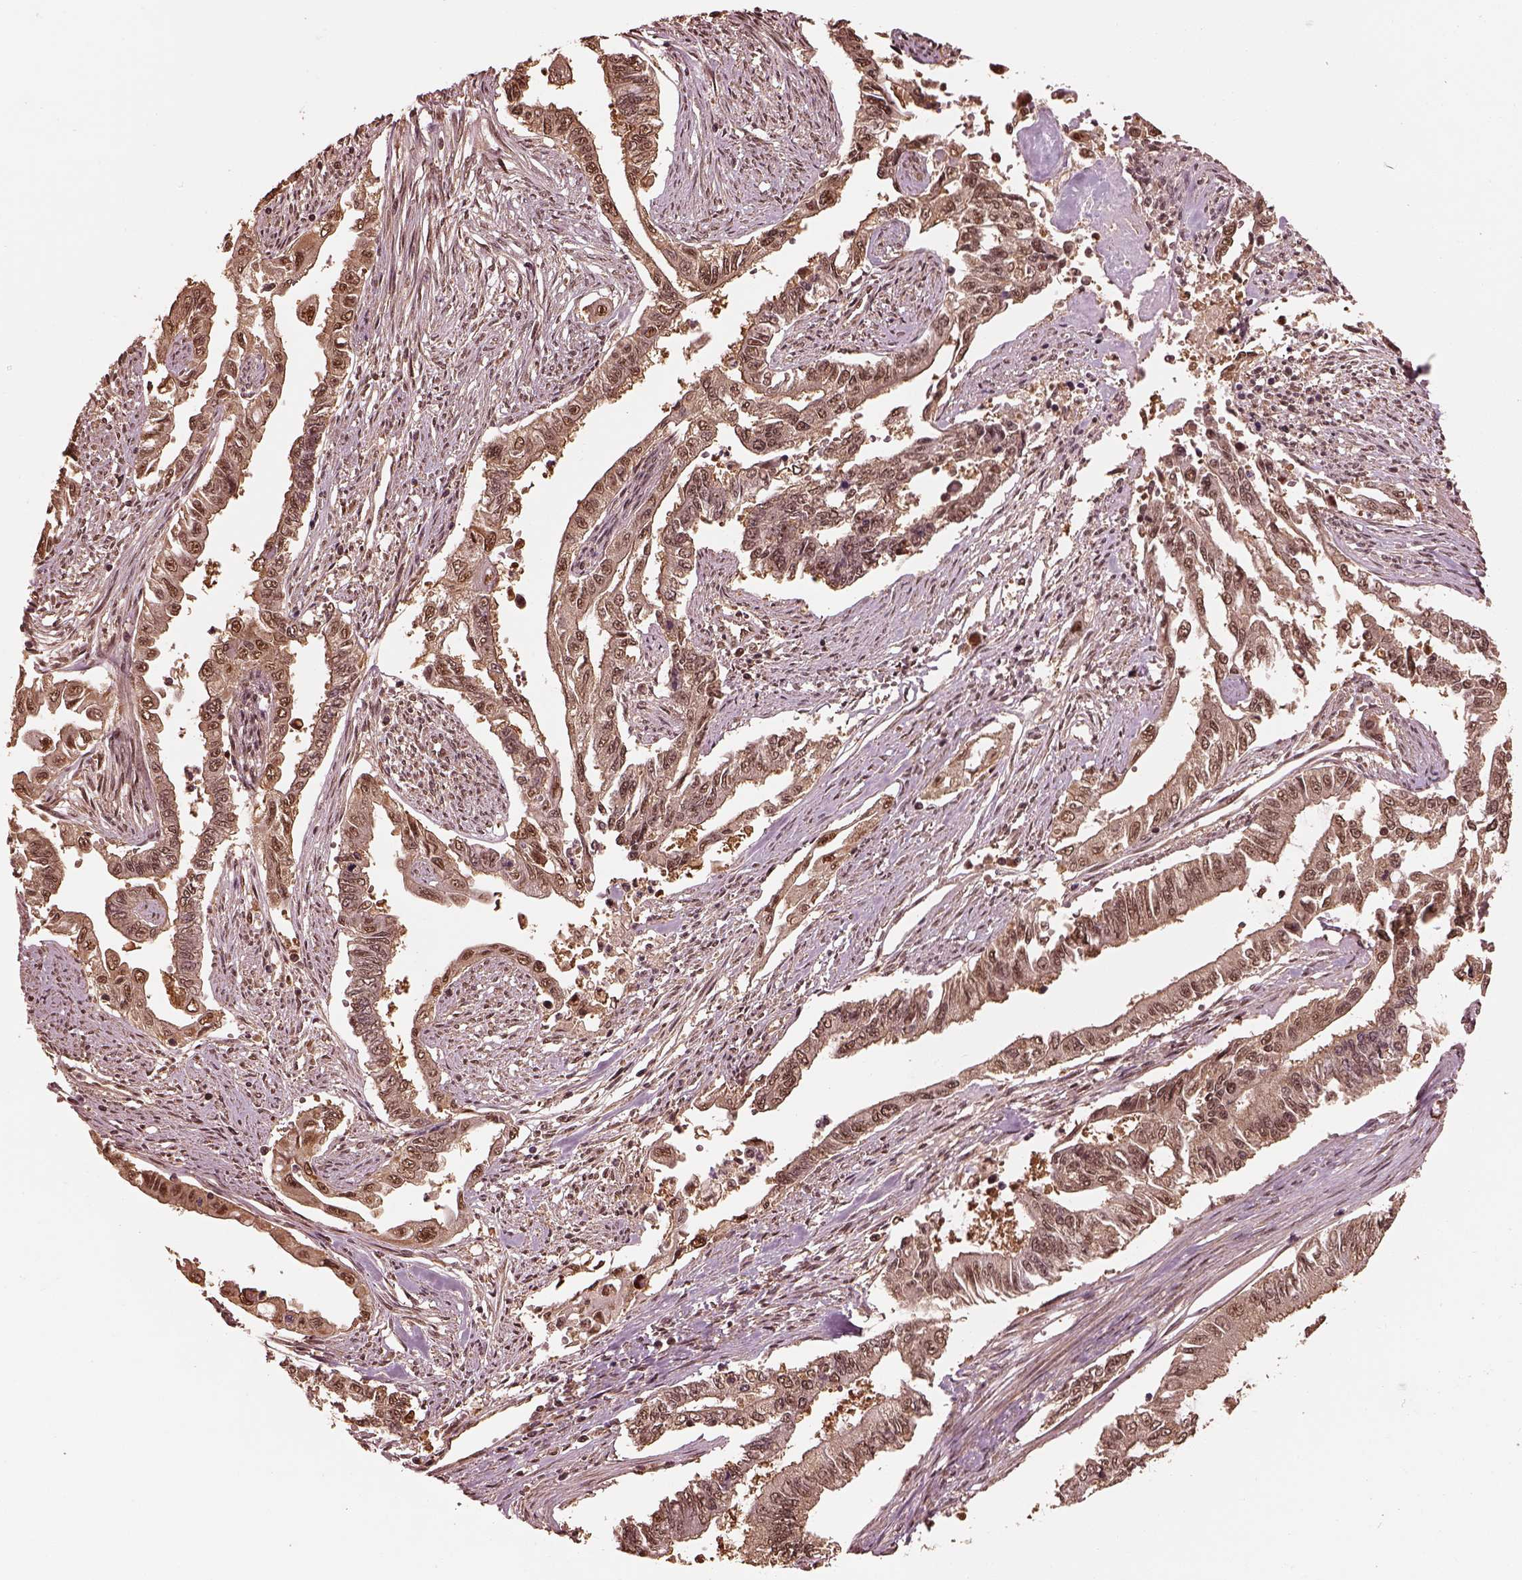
{"staining": {"intensity": "moderate", "quantity": "25%-75%", "location": "cytoplasmic/membranous"}, "tissue": "endometrial cancer", "cell_type": "Tumor cells", "image_type": "cancer", "snomed": [{"axis": "morphology", "description": "Adenocarcinoma, NOS"}, {"axis": "topography", "description": "Uterus"}], "caption": "Immunohistochemistry (IHC) histopathology image of endometrial cancer stained for a protein (brown), which reveals medium levels of moderate cytoplasmic/membranous positivity in approximately 25%-75% of tumor cells.", "gene": "PSMC5", "patient": {"sex": "female", "age": 59}}